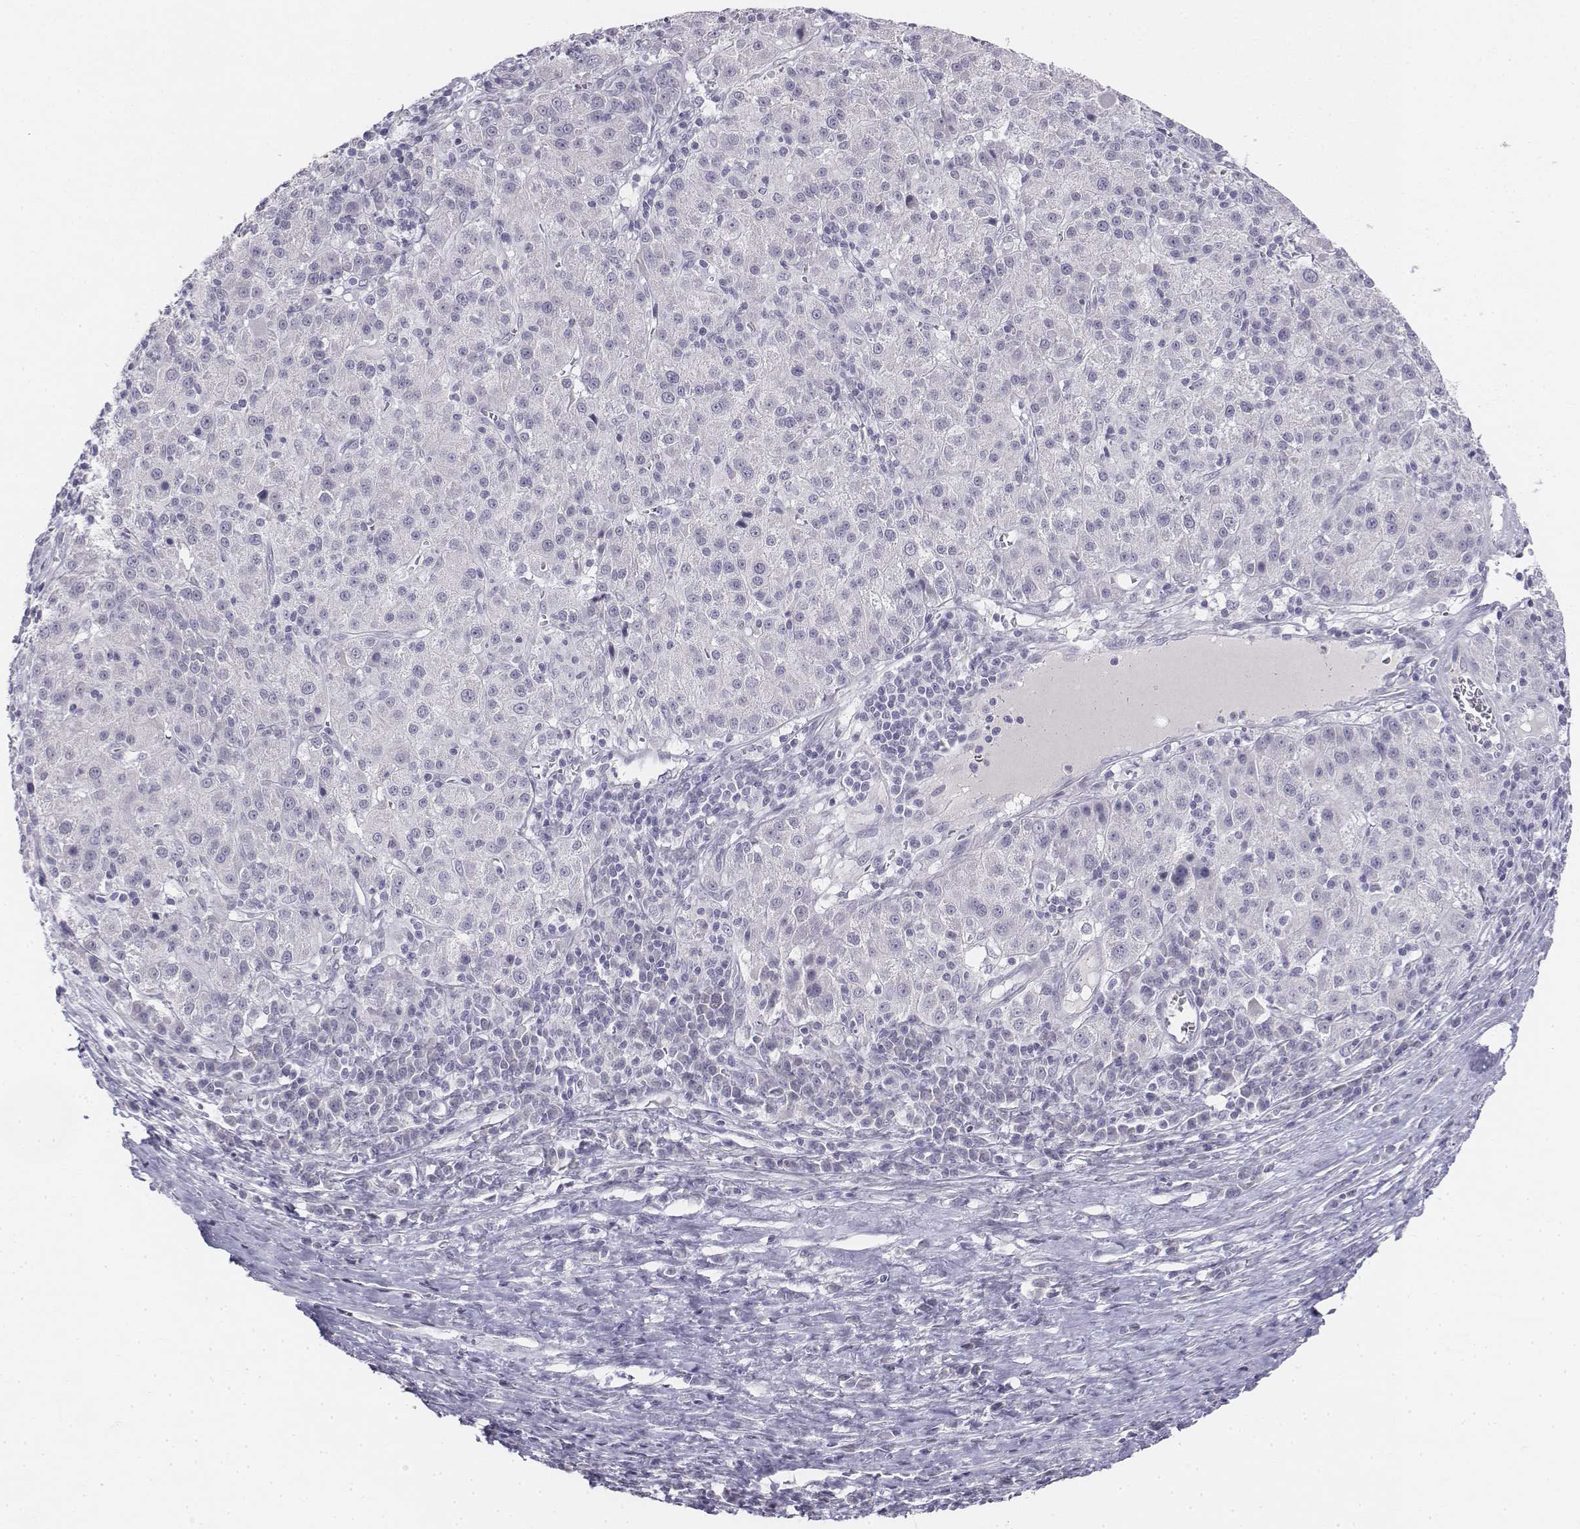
{"staining": {"intensity": "negative", "quantity": "none", "location": "none"}, "tissue": "liver cancer", "cell_type": "Tumor cells", "image_type": "cancer", "snomed": [{"axis": "morphology", "description": "Carcinoma, Hepatocellular, NOS"}, {"axis": "topography", "description": "Liver"}], "caption": "DAB (3,3'-diaminobenzidine) immunohistochemical staining of human liver hepatocellular carcinoma demonstrates no significant expression in tumor cells.", "gene": "TH", "patient": {"sex": "female", "age": 60}}